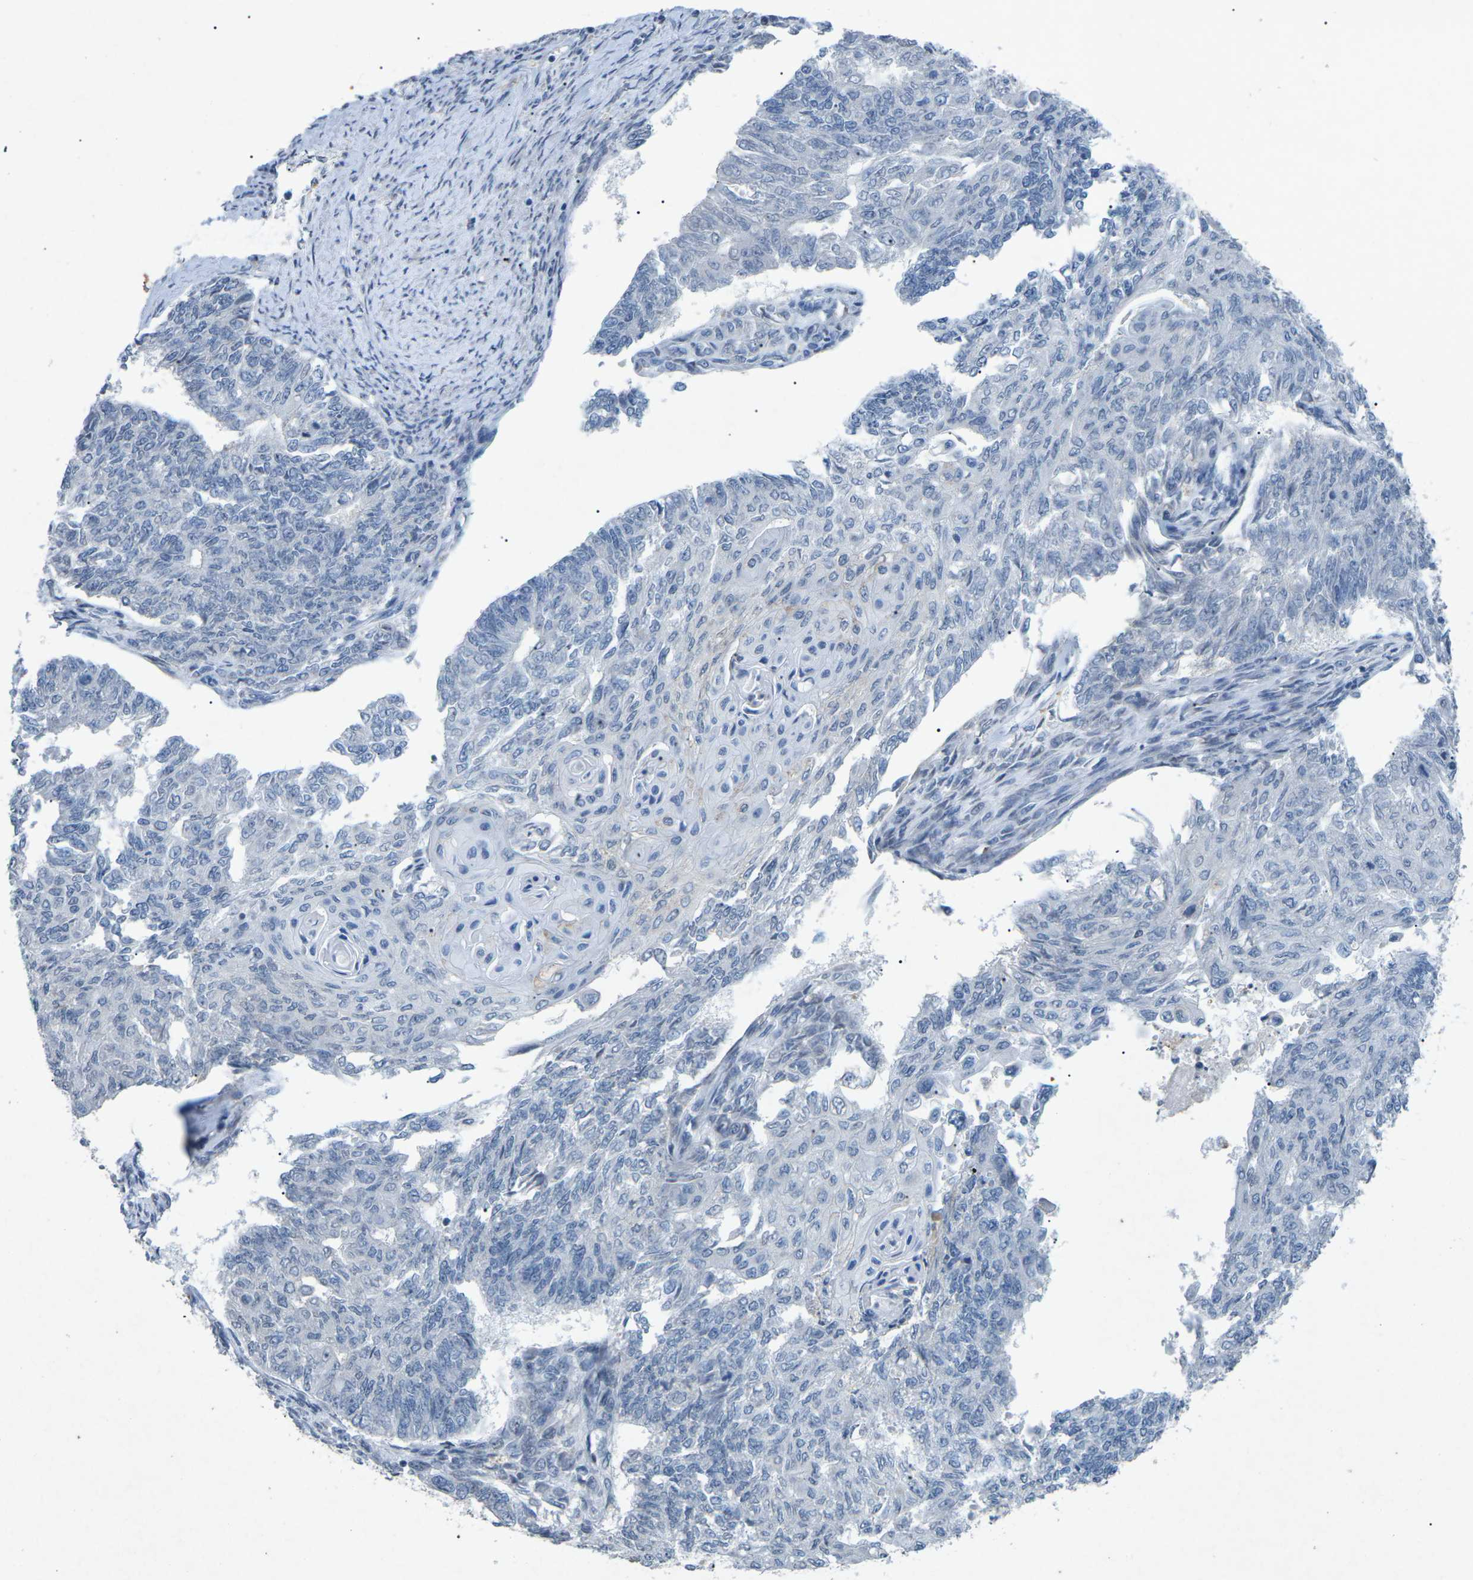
{"staining": {"intensity": "negative", "quantity": "none", "location": "none"}, "tissue": "endometrial cancer", "cell_type": "Tumor cells", "image_type": "cancer", "snomed": [{"axis": "morphology", "description": "Adenocarcinoma, NOS"}, {"axis": "topography", "description": "Endometrium"}], "caption": "Tumor cells show no significant staining in endometrial cancer.", "gene": "A1BG", "patient": {"sex": "female", "age": 32}}